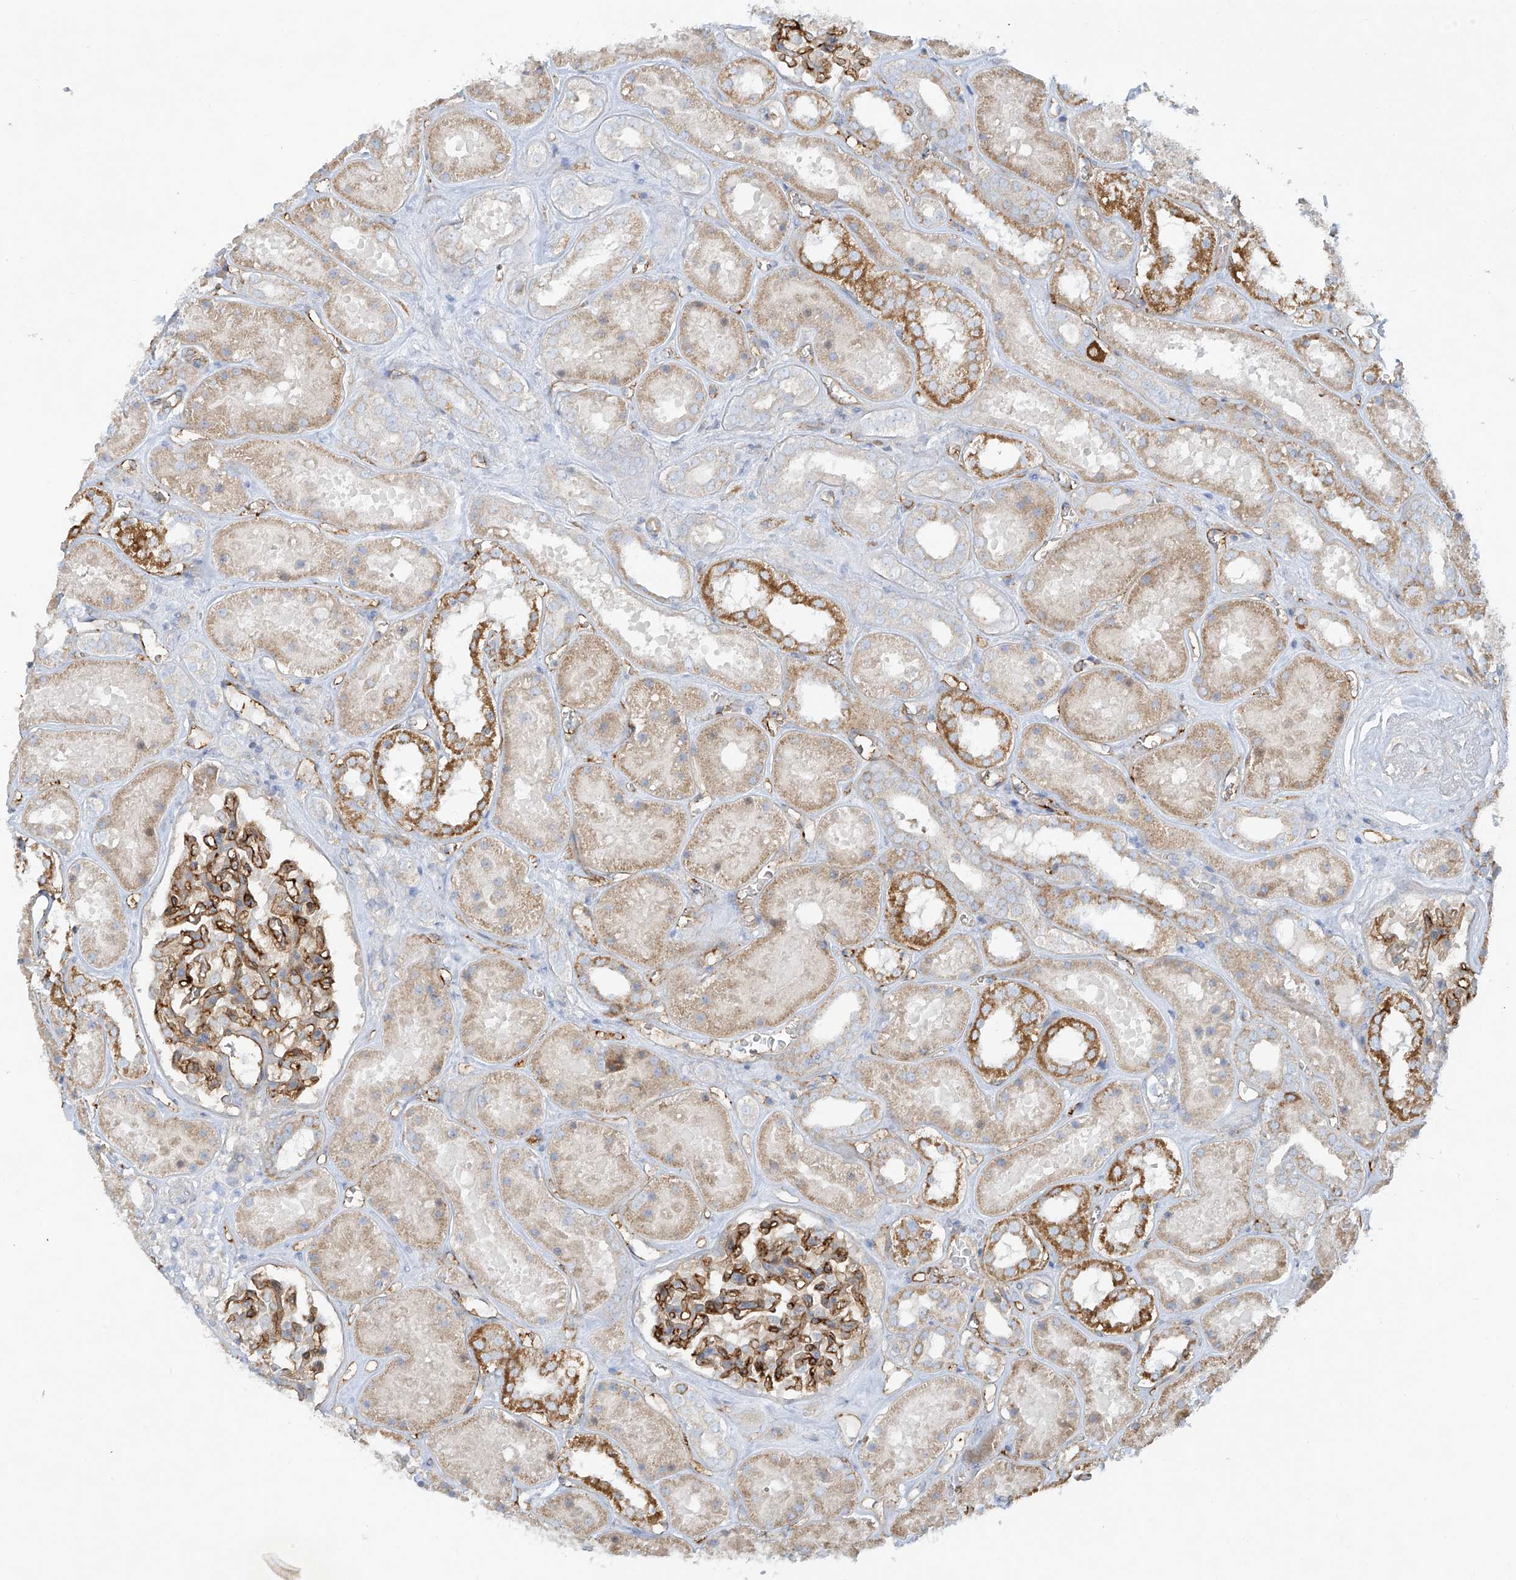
{"staining": {"intensity": "moderate", "quantity": "25%-75%", "location": "cytoplasmic/membranous"}, "tissue": "kidney", "cell_type": "Cells in glomeruli", "image_type": "normal", "snomed": [{"axis": "morphology", "description": "Normal tissue, NOS"}, {"axis": "topography", "description": "Kidney"}], "caption": "Immunohistochemistry (IHC) micrograph of benign kidney: human kidney stained using IHC shows medium levels of moderate protein expression localized specifically in the cytoplasmic/membranous of cells in glomeruli, appearing as a cytoplasmic/membranous brown color.", "gene": "VAMP5", "patient": {"sex": "female", "age": 41}}